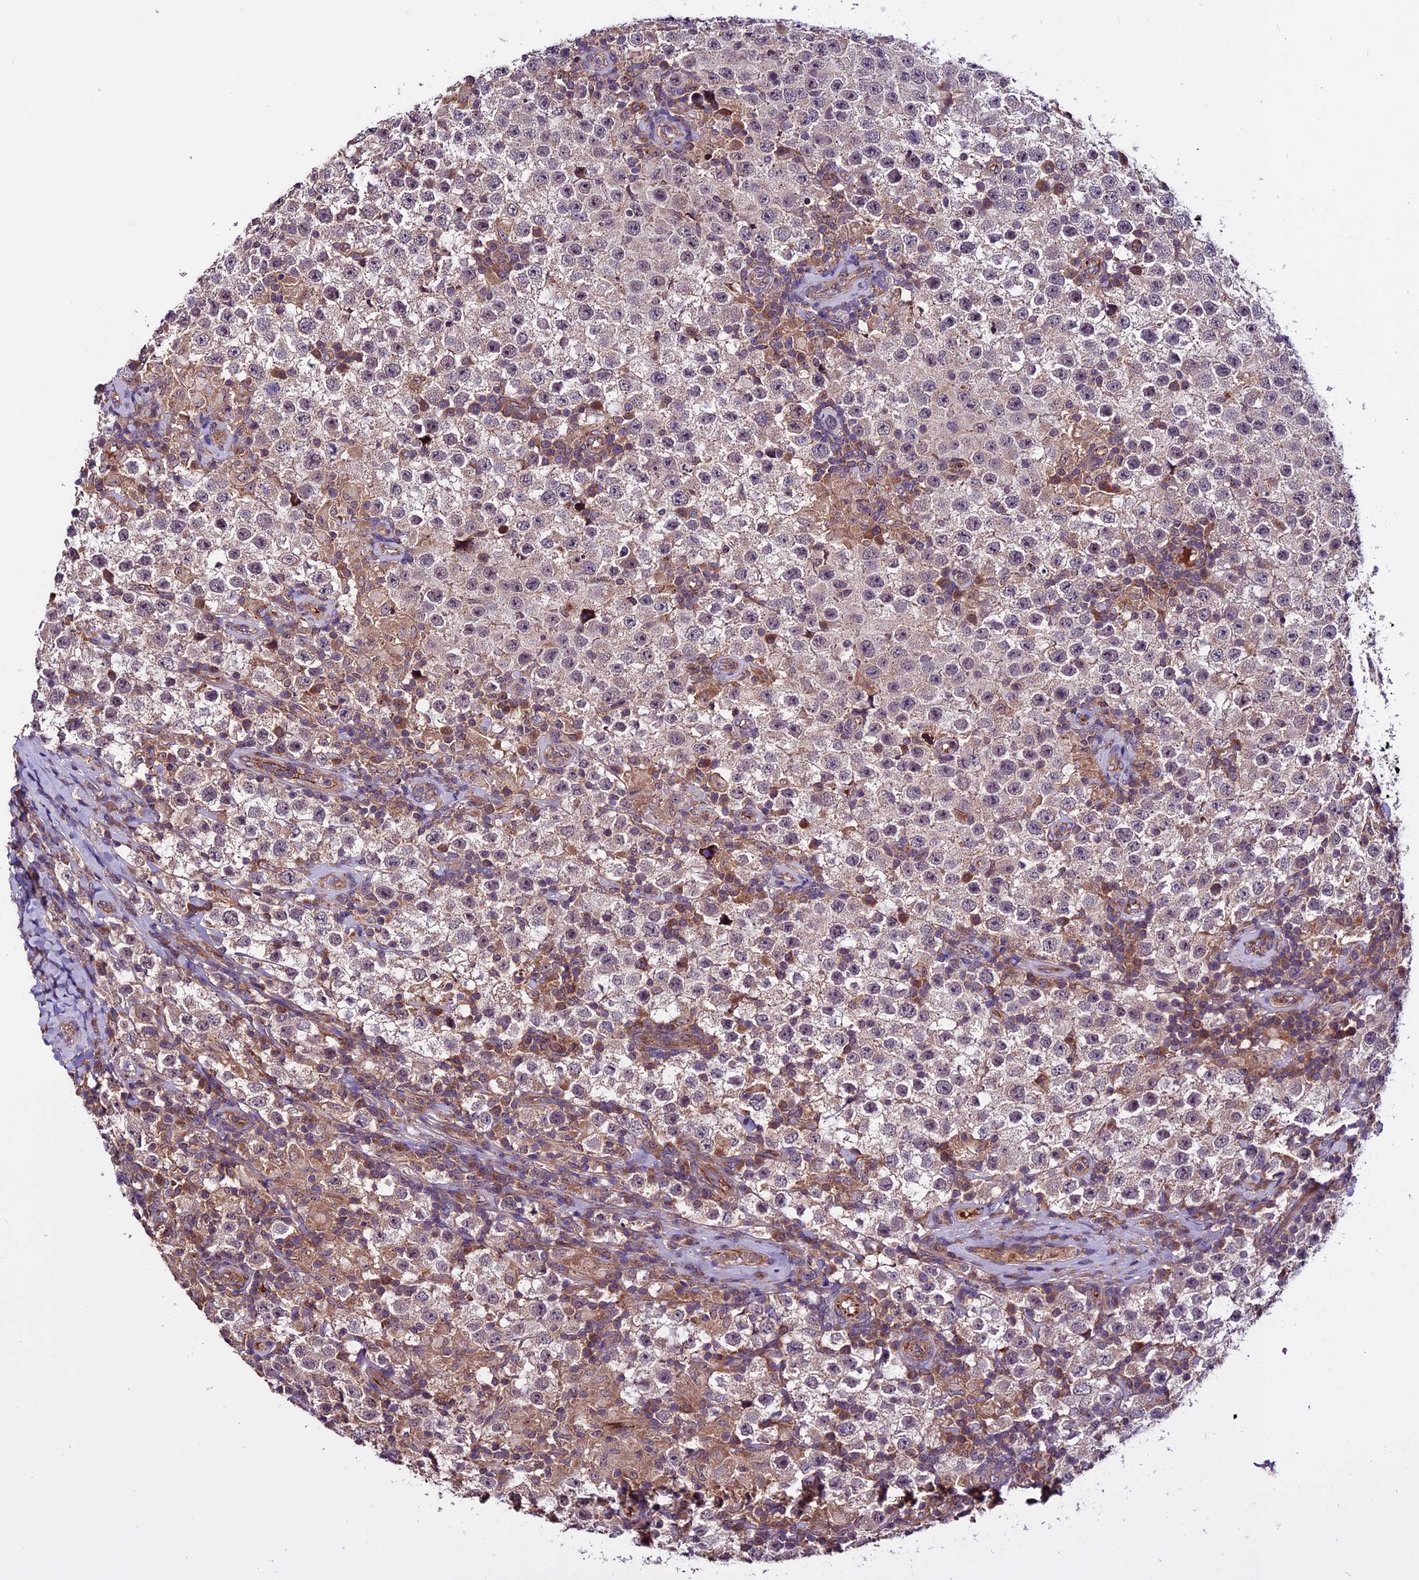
{"staining": {"intensity": "weak", "quantity": ">75%", "location": "cytoplasmic/membranous"}, "tissue": "testis cancer", "cell_type": "Tumor cells", "image_type": "cancer", "snomed": [{"axis": "morphology", "description": "Normal tissue, NOS"}, {"axis": "morphology", "description": "Urothelial carcinoma, High grade"}, {"axis": "morphology", "description": "Seminoma, NOS"}, {"axis": "morphology", "description": "Carcinoma, Embryonal, NOS"}, {"axis": "topography", "description": "Urinary bladder"}, {"axis": "topography", "description": "Testis"}], "caption": "This is a micrograph of immunohistochemistry (IHC) staining of testis cancer (urothelial carcinoma (high-grade)), which shows weak positivity in the cytoplasmic/membranous of tumor cells.", "gene": "RINL", "patient": {"sex": "male", "age": 41}}